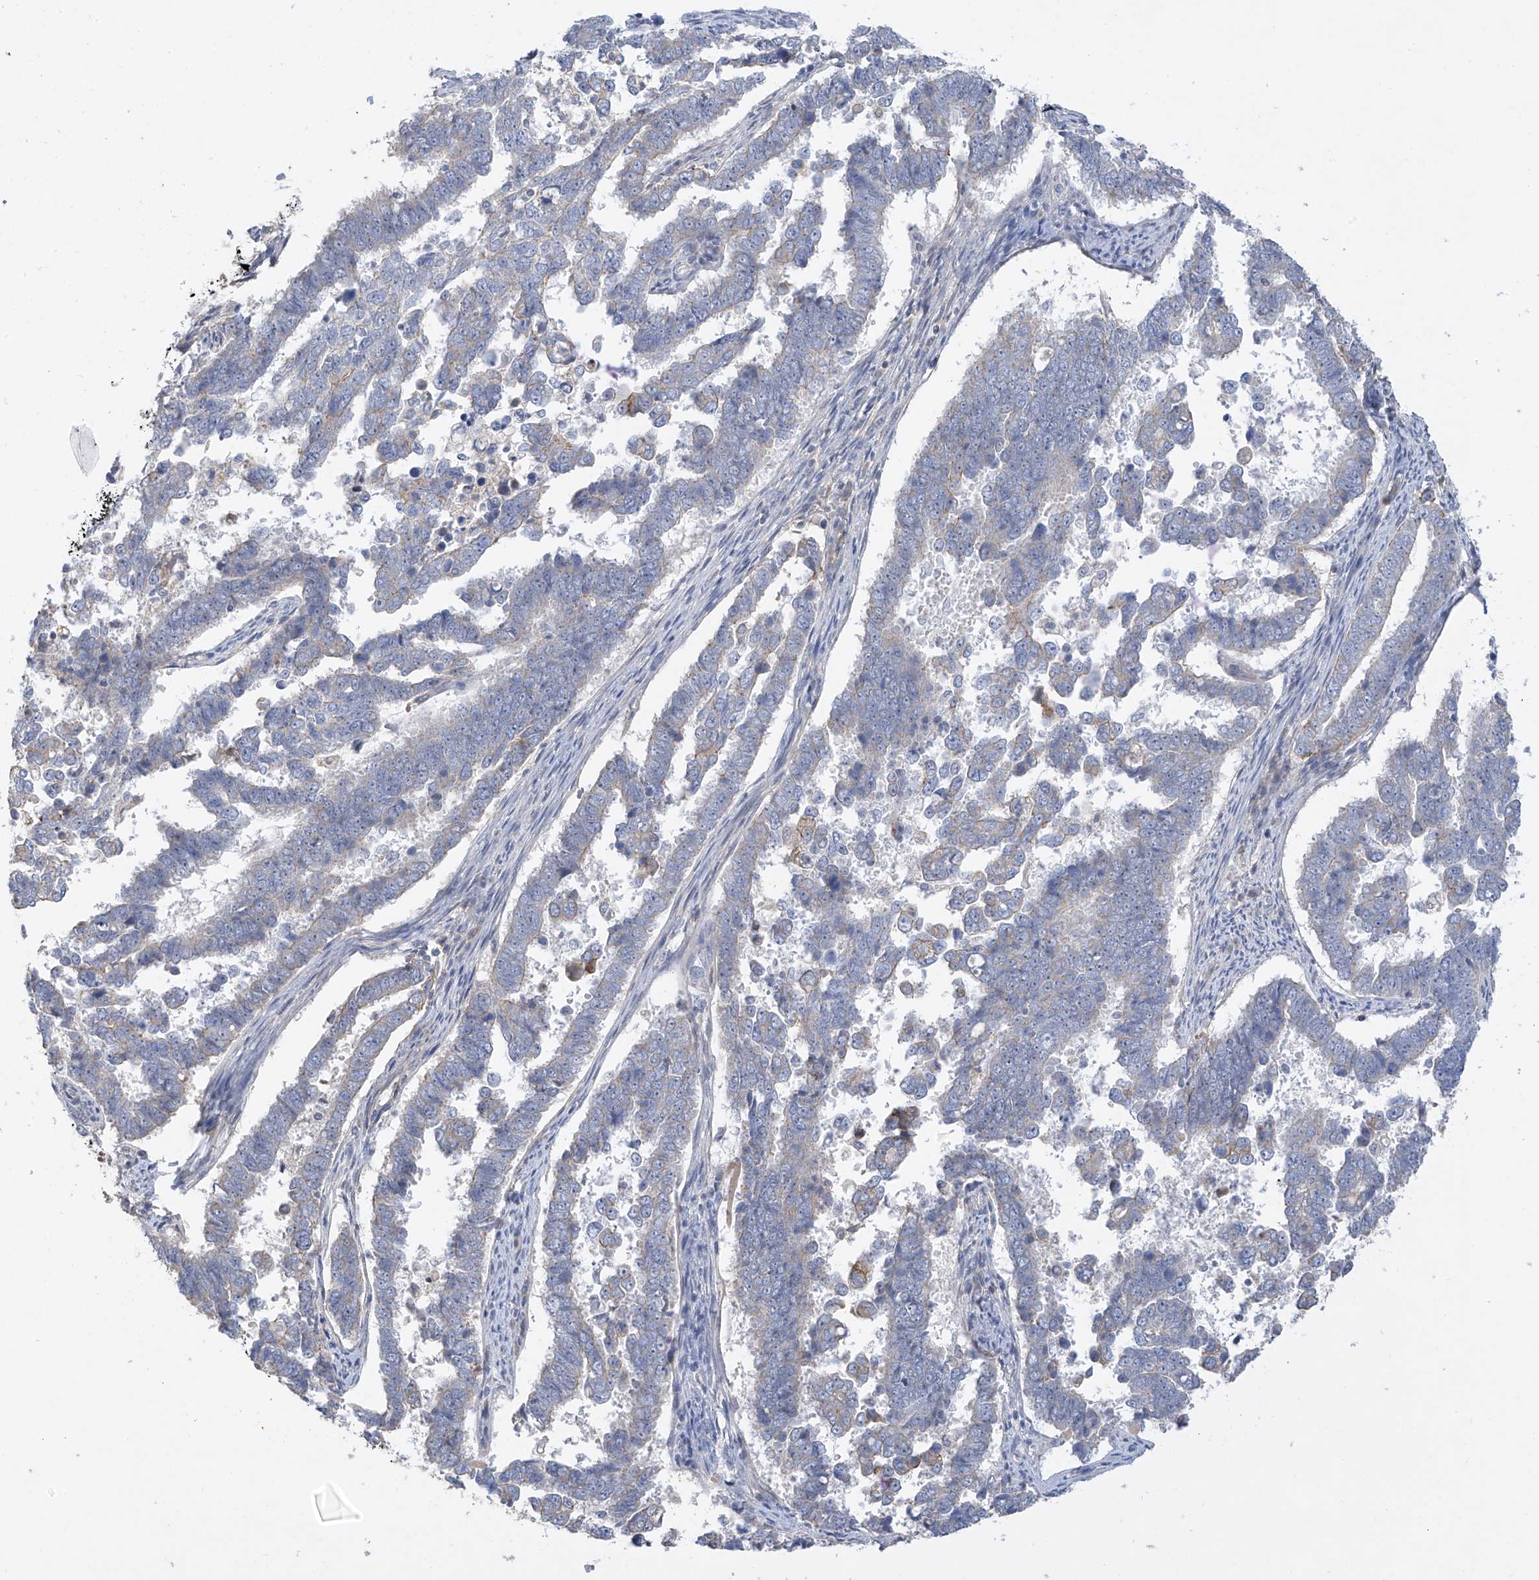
{"staining": {"intensity": "negative", "quantity": "none", "location": "none"}, "tissue": "endometrial cancer", "cell_type": "Tumor cells", "image_type": "cancer", "snomed": [{"axis": "morphology", "description": "Adenocarcinoma, NOS"}, {"axis": "topography", "description": "Endometrium"}], "caption": "Endometrial adenocarcinoma was stained to show a protein in brown. There is no significant positivity in tumor cells.", "gene": "PRSS12", "patient": {"sex": "female", "age": 75}}